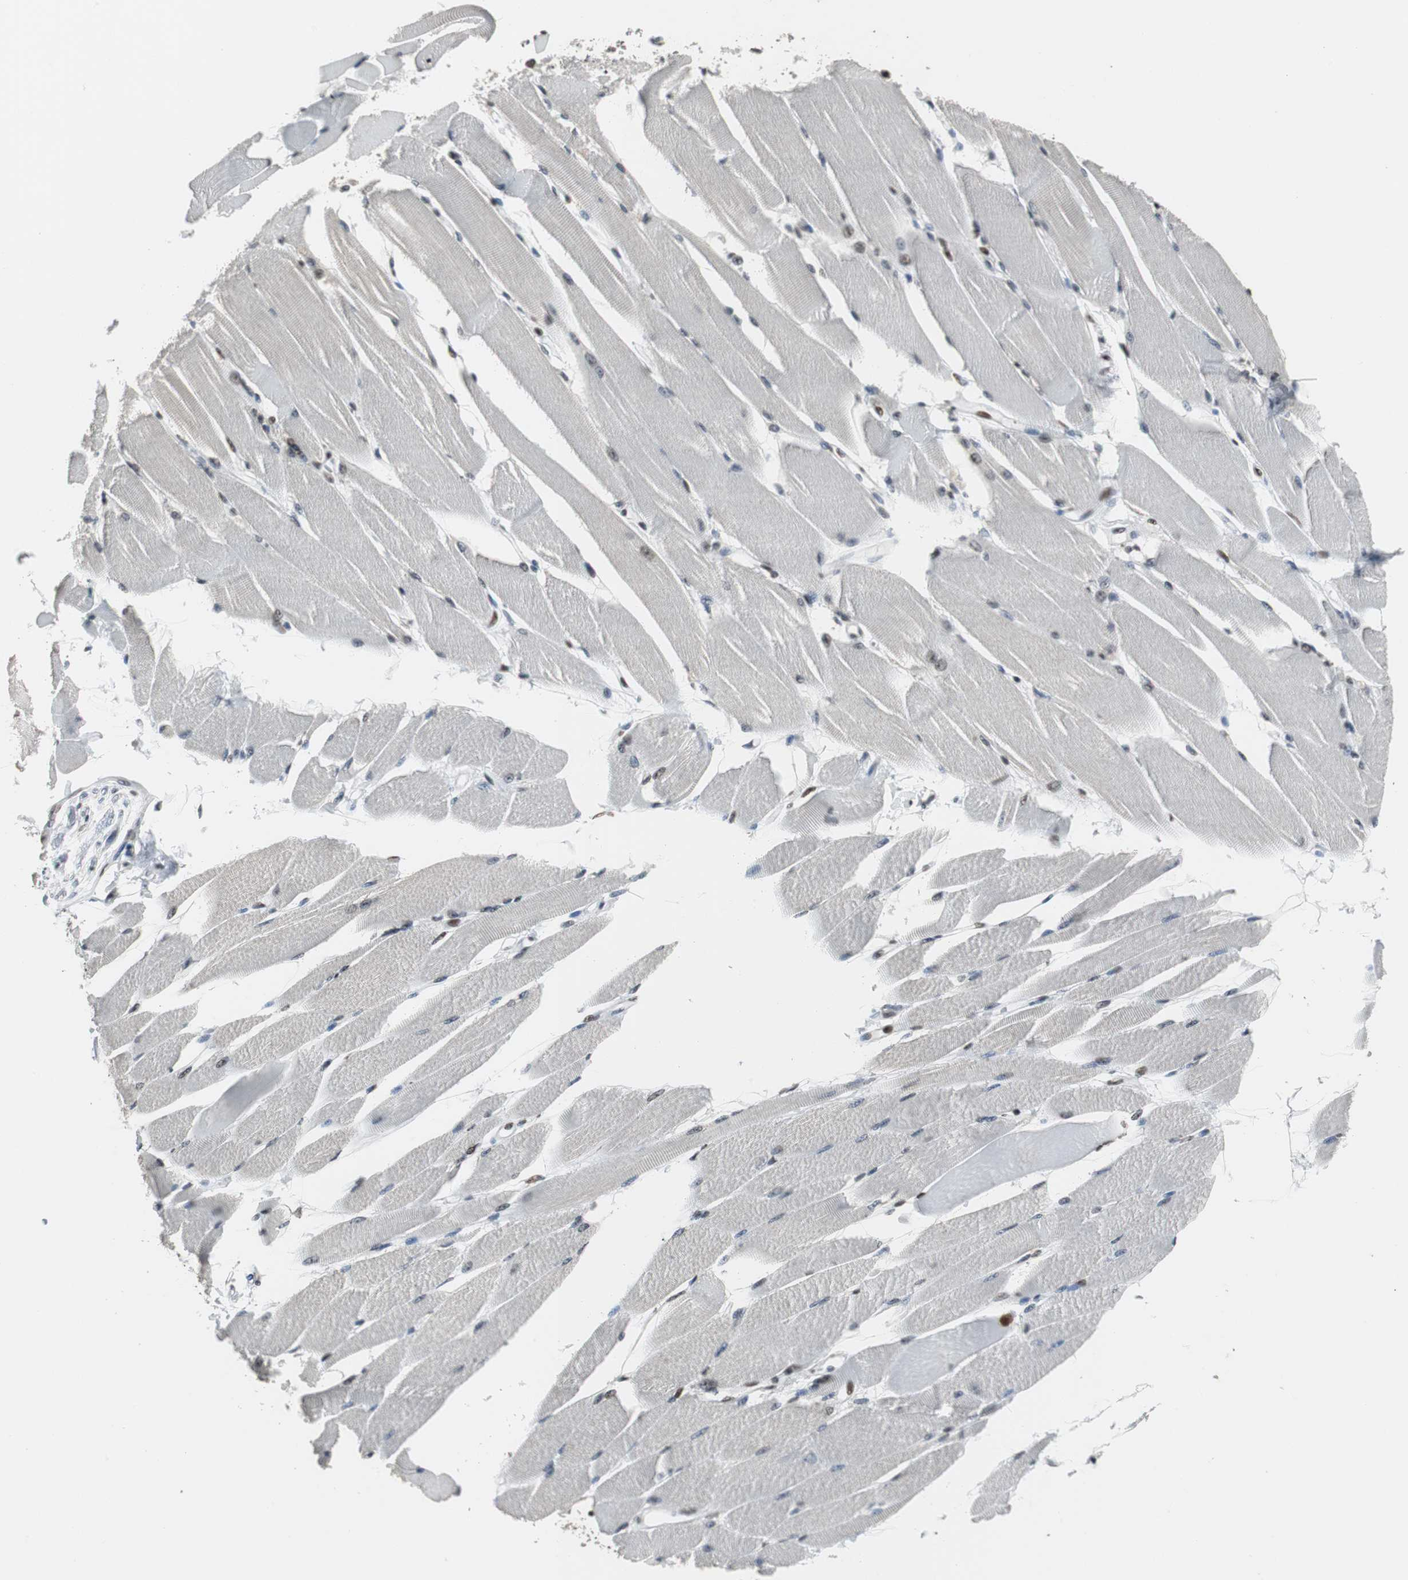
{"staining": {"intensity": "strong", "quantity": "25%-75%", "location": "nuclear"}, "tissue": "skeletal muscle", "cell_type": "Myocytes", "image_type": "normal", "snomed": [{"axis": "morphology", "description": "Normal tissue, NOS"}, {"axis": "topography", "description": "Skeletal muscle"}, {"axis": "topography", "description": "Peripheral nerve tissue"}], "caption": "Immunohistochemistry micrograph of unremarkable human skeletal muscle stained for a protein (brown), which exhibits high levels of strong nuclear positivity in about 25%-75% of myocytes.", "gene": "PAXIP1", "patient": {"sex": "female", "age": 84}}